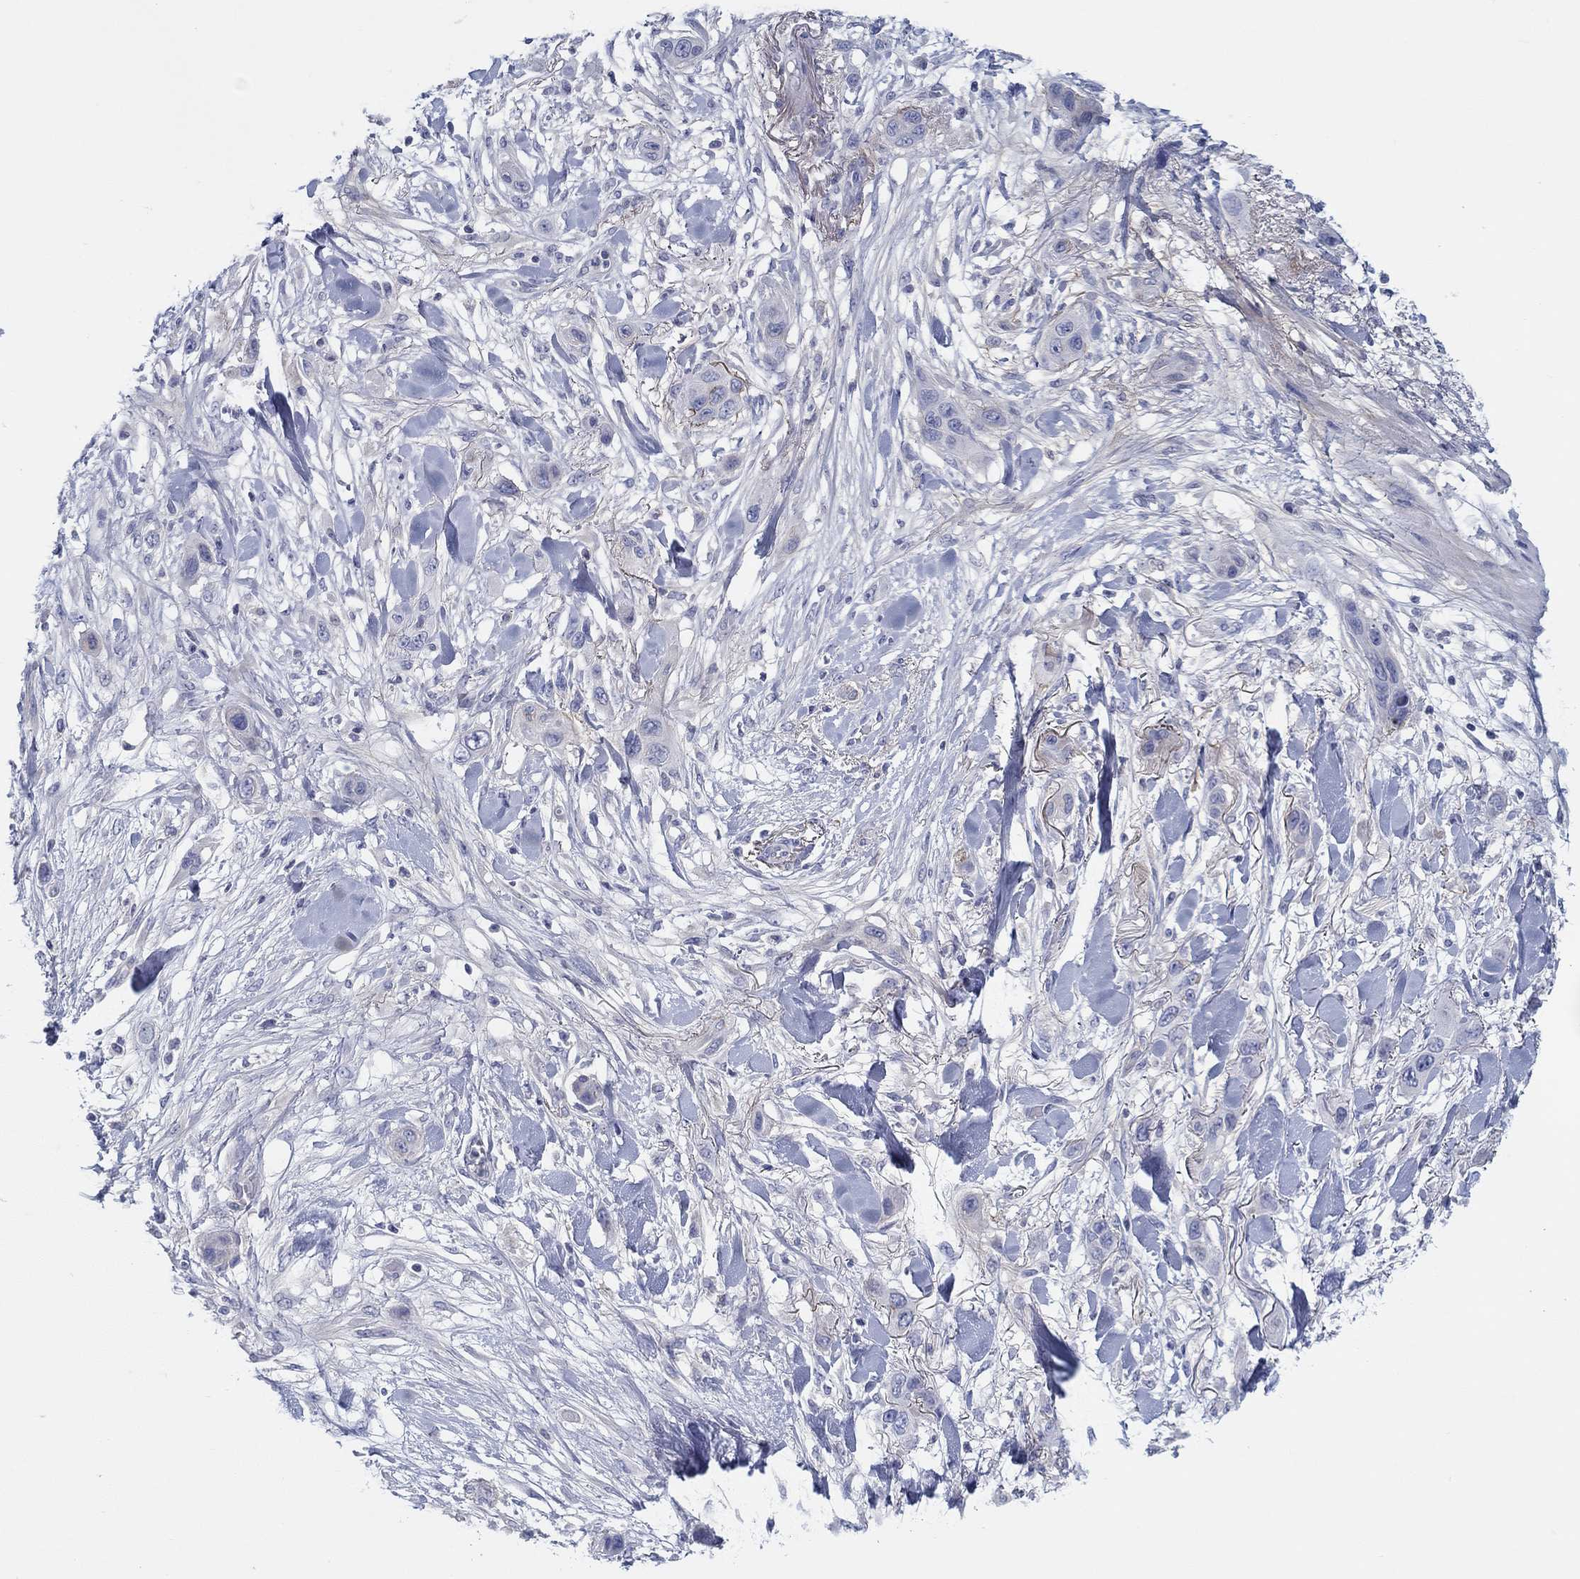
{"staining": {"intensity": "negative", "quantity": "none", "location": "none"}, "tissue": "skin cancer", "cell_type": "Tumor cells", "image_type": "cancer", "snomed": [{"axis": "morphology", "description": "Squamous cell carcinoma, NOS"}, {"axis": "topography", "description": "Skin"}], "caption": "Tumor cells show no significant expression in skin cancer (squamous cell carcinoma). (DAB (3,3'-diaminobenzidine) immunohistochemistry visualized using brightfield microscopy, high magnification).", "gene": "HAPLN4", "patient": {"sex": "male", "age": 79}}